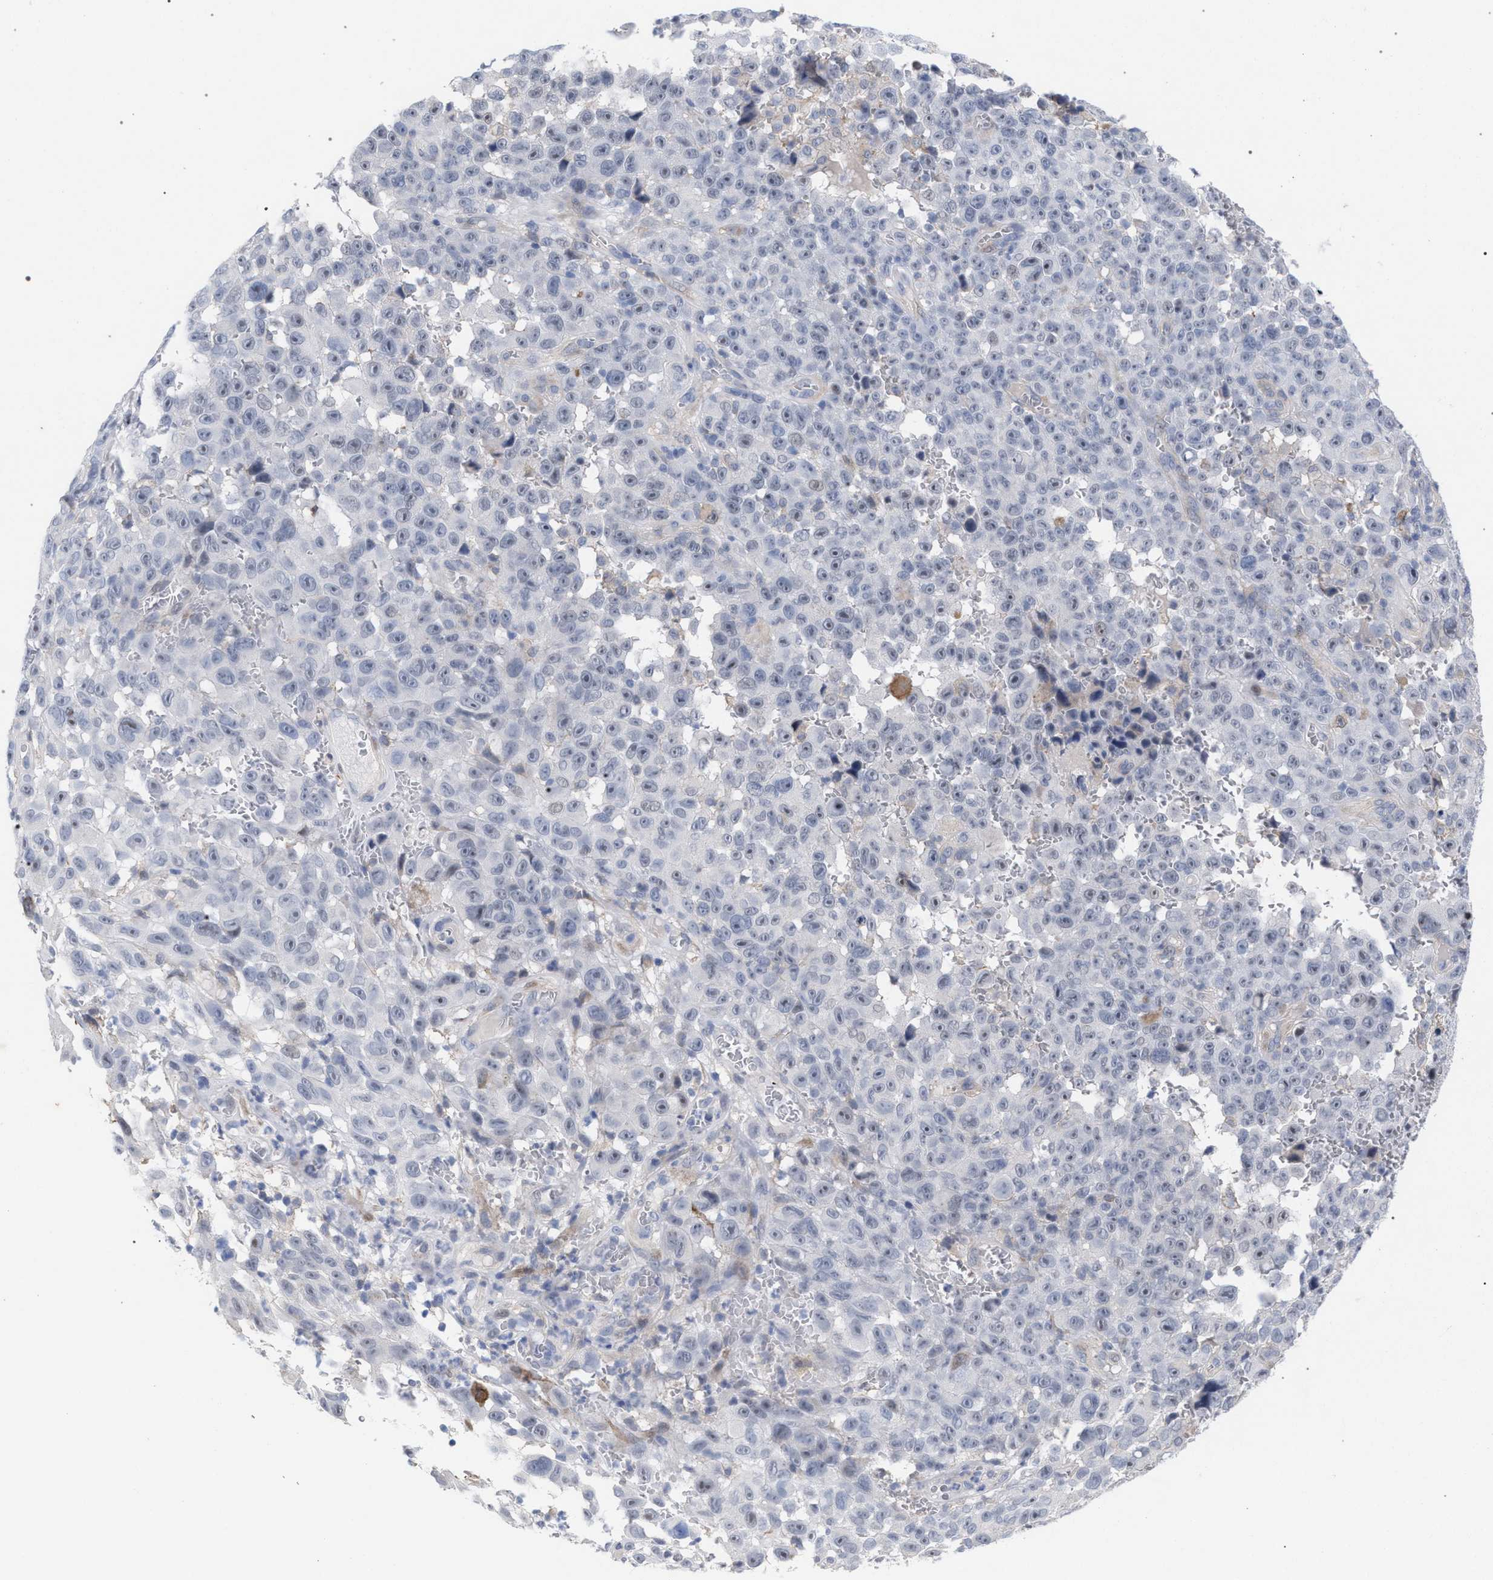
{"staining": {"intensity": "moderate", "quantity": "<25%", "location": "nuclear"}, "tissue": "melanoma", "cell_type": "Tumor cells", "image_type": "cancer", "snomed": [{"axis": "morphology", "description": "Malignant melanoma, NOS"}, {"axis": "topography", "description": "Skin"}], "caption": "About <25% of tumor cells in melanoma display moderate nuclear protein expression as visualized by brown immunohistochemical staining.", "gene": "FHOD3", "patient": {"sex": "female", "age": 82}}